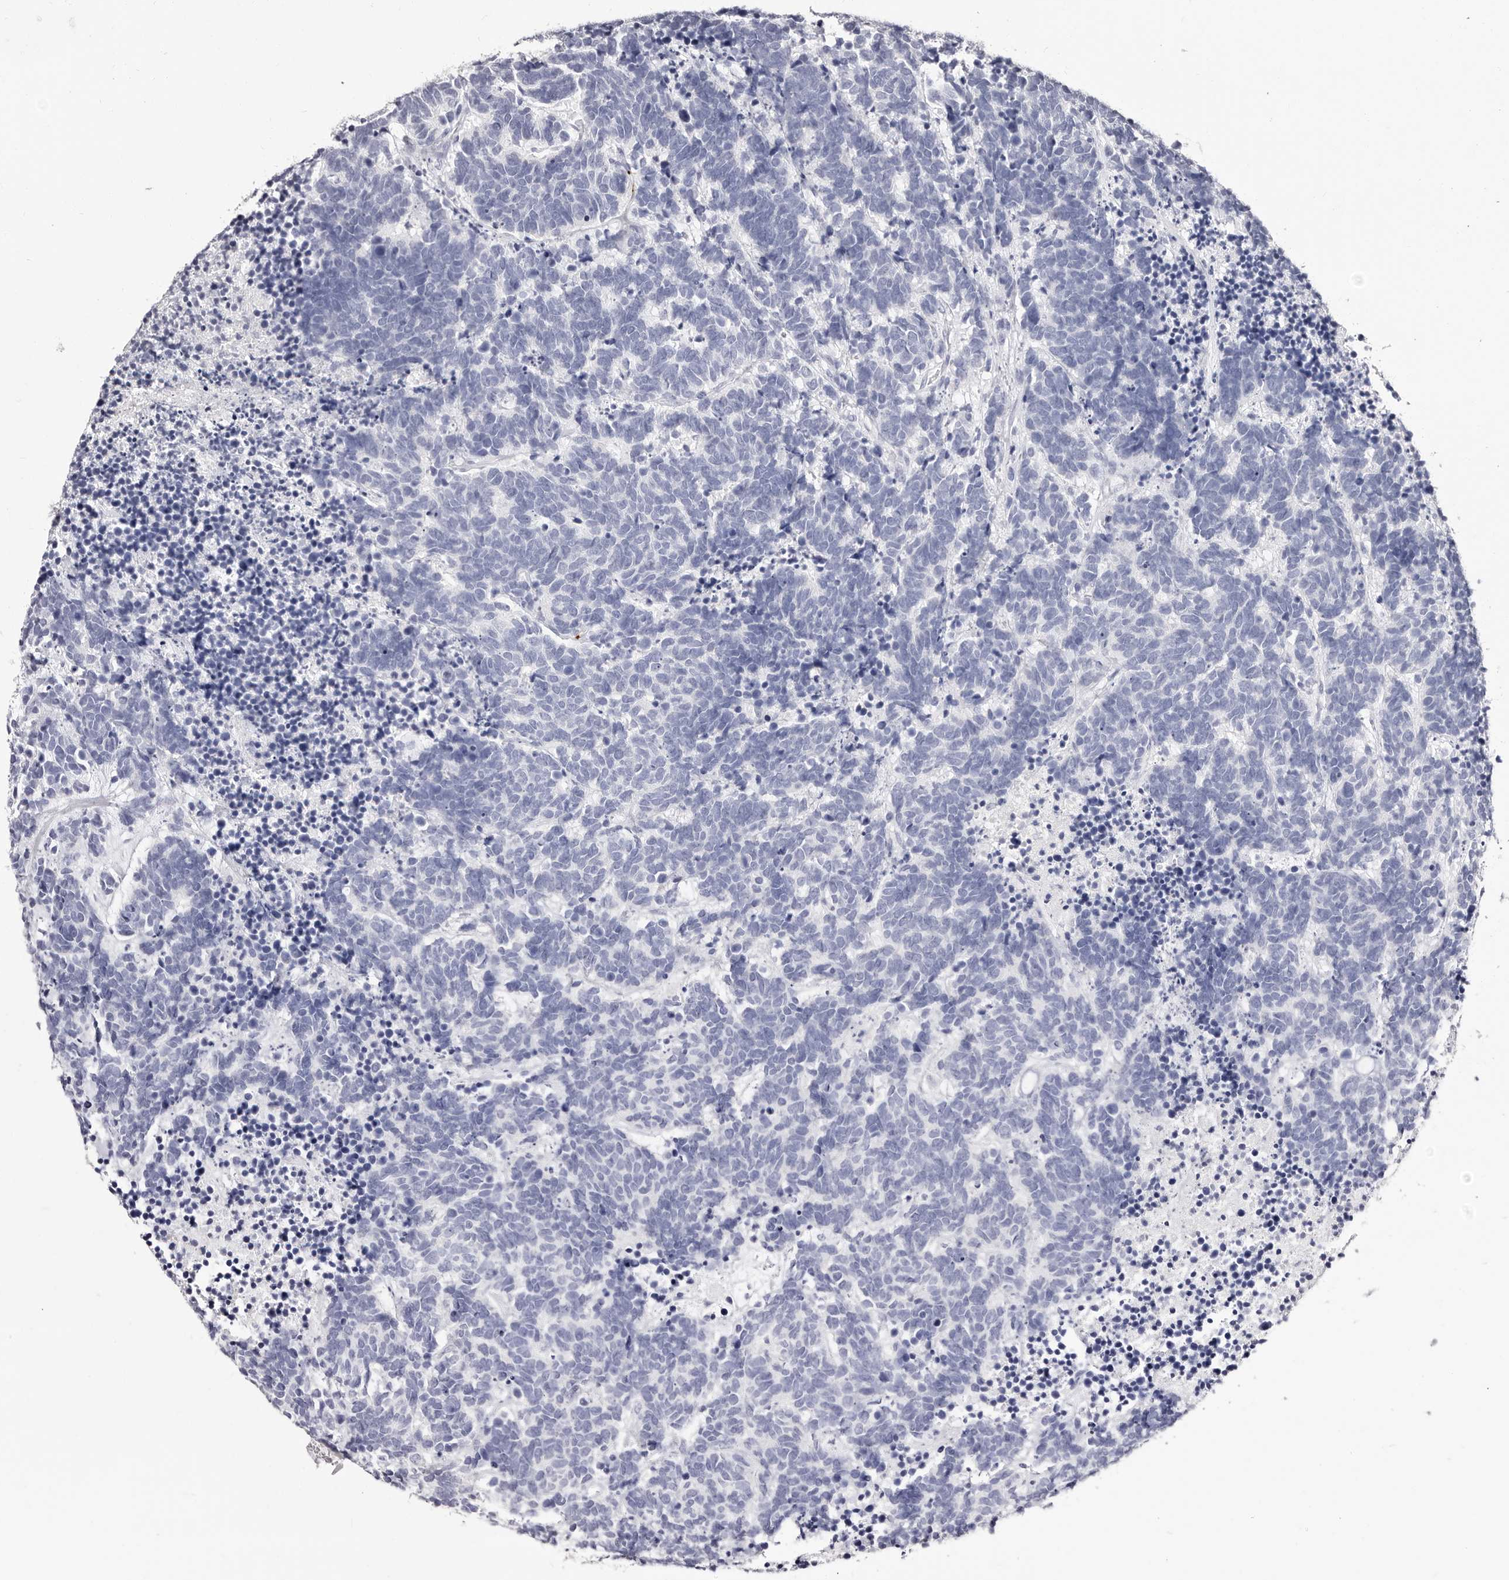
{"staining": {"intensity": "negative", "quantity": "none", "location": "none"}, "tissue": "carcinoid", "cell_type": "Tumor cells", "image_type": "cancer", "snomed": [{"axis": "morphology", "description": "Carcinoma, NOS"}, {"axis": "morphology", "description": "Carcinoid, malignant, NOS"}, {"axis": "topography", "description": "Urinary bladder"}], "caption": "Immunohistochemistry image of carcinoid stained for a protein (brown), which shows no staining in tumor cells.", "gene": "PF4", "patient": {"sex": "male", "age": 57}}